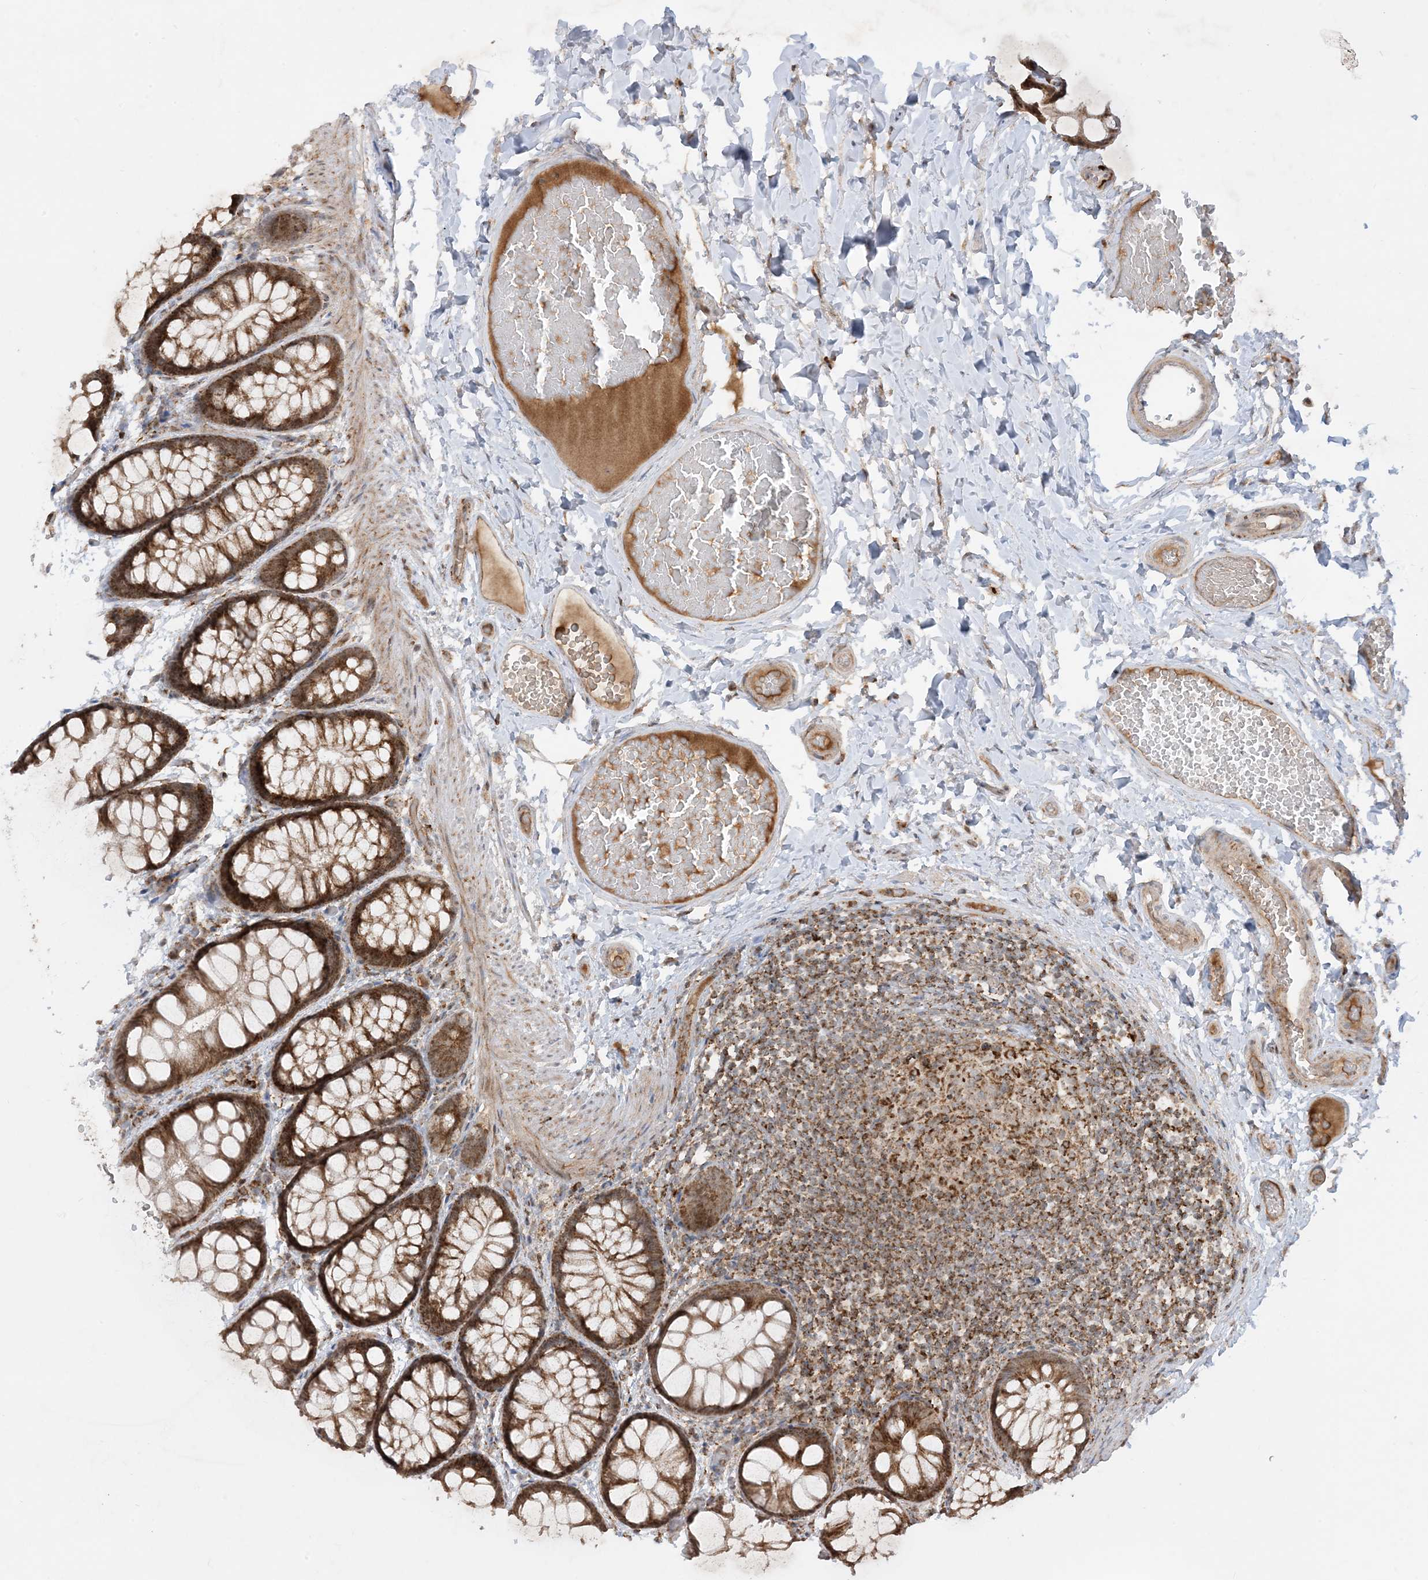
{"staining": {"intensity": "moderate", "quantity": ">75%", "location": "cytoplasmic/membranous"}, "tissue": "colon", "cell_type": "Endothelial cells", "image_type": "normal", "snomed": [{"axis": "morphology", "description": "Normal tissue, NOS"}, {"axis": "topography", "description": "Colon"}], "caption": "Benign colon demonstrates moderate cytoplasmic/membranous expression in about >75% of endothelial cells.", "gene": "NDUFAF3", "patient": {"sex": "male", "age": 47}}